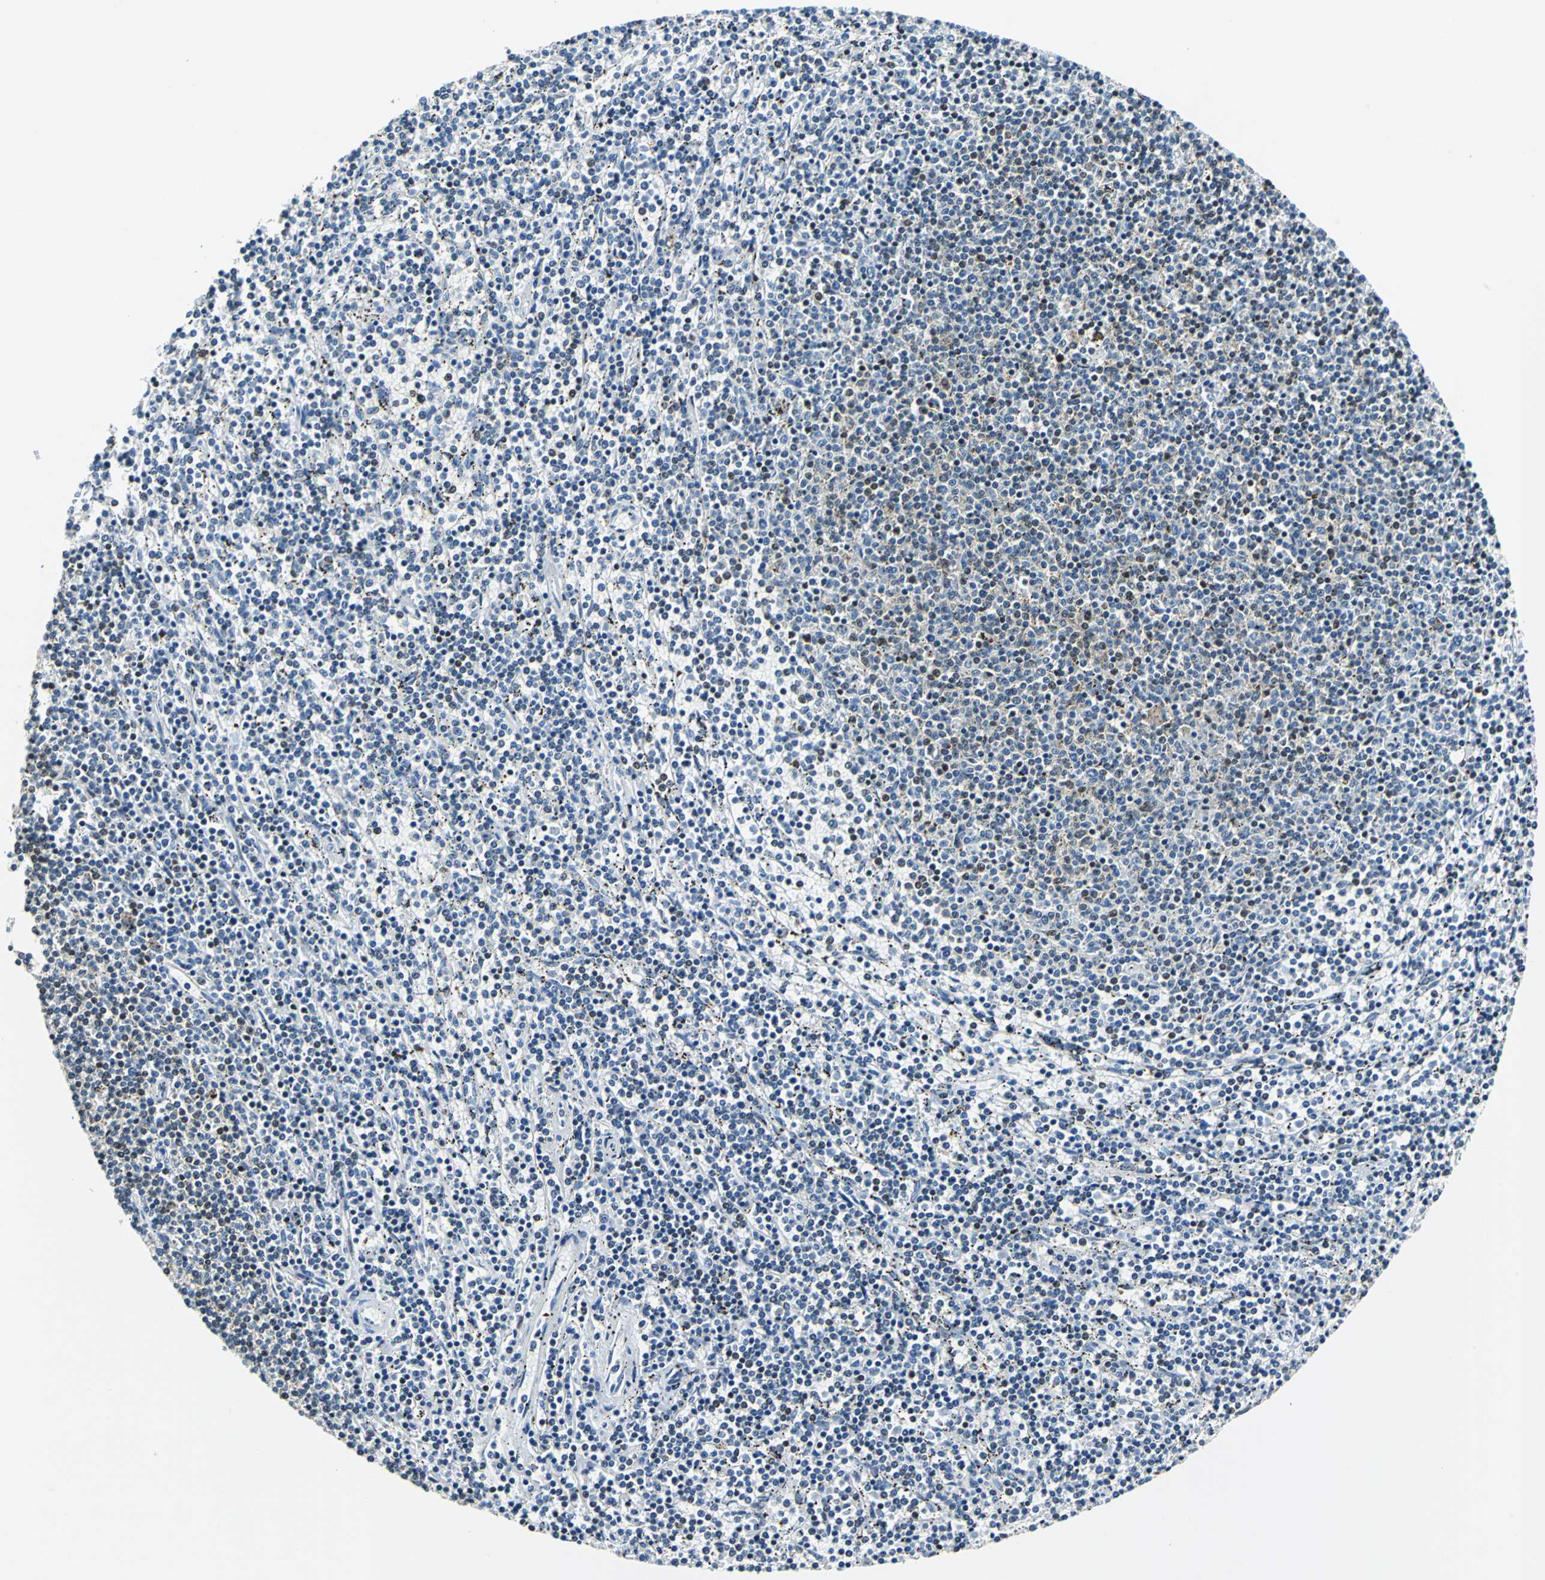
{"staining": {"intensity": "weak", "quantity": "<25%", "location": "nuclear"}, "tissue": "lymphoma", "cell_type": "Tumor cells", "image_type": "cancer", "snomed": [{"axis": "morphology", "description": "Malignant lymphoma, non-Hodgkin's type, Low grade"}, {"axis": "topography", "description": "Spleen"}], "caption": "The photomicrograph reveals no significant expression in tumor cells of low-grade malignant lymphoma, non-Hodgkin's type.", "gene": "HCFC2", "patient": {"sex": "female", "age": 50}}